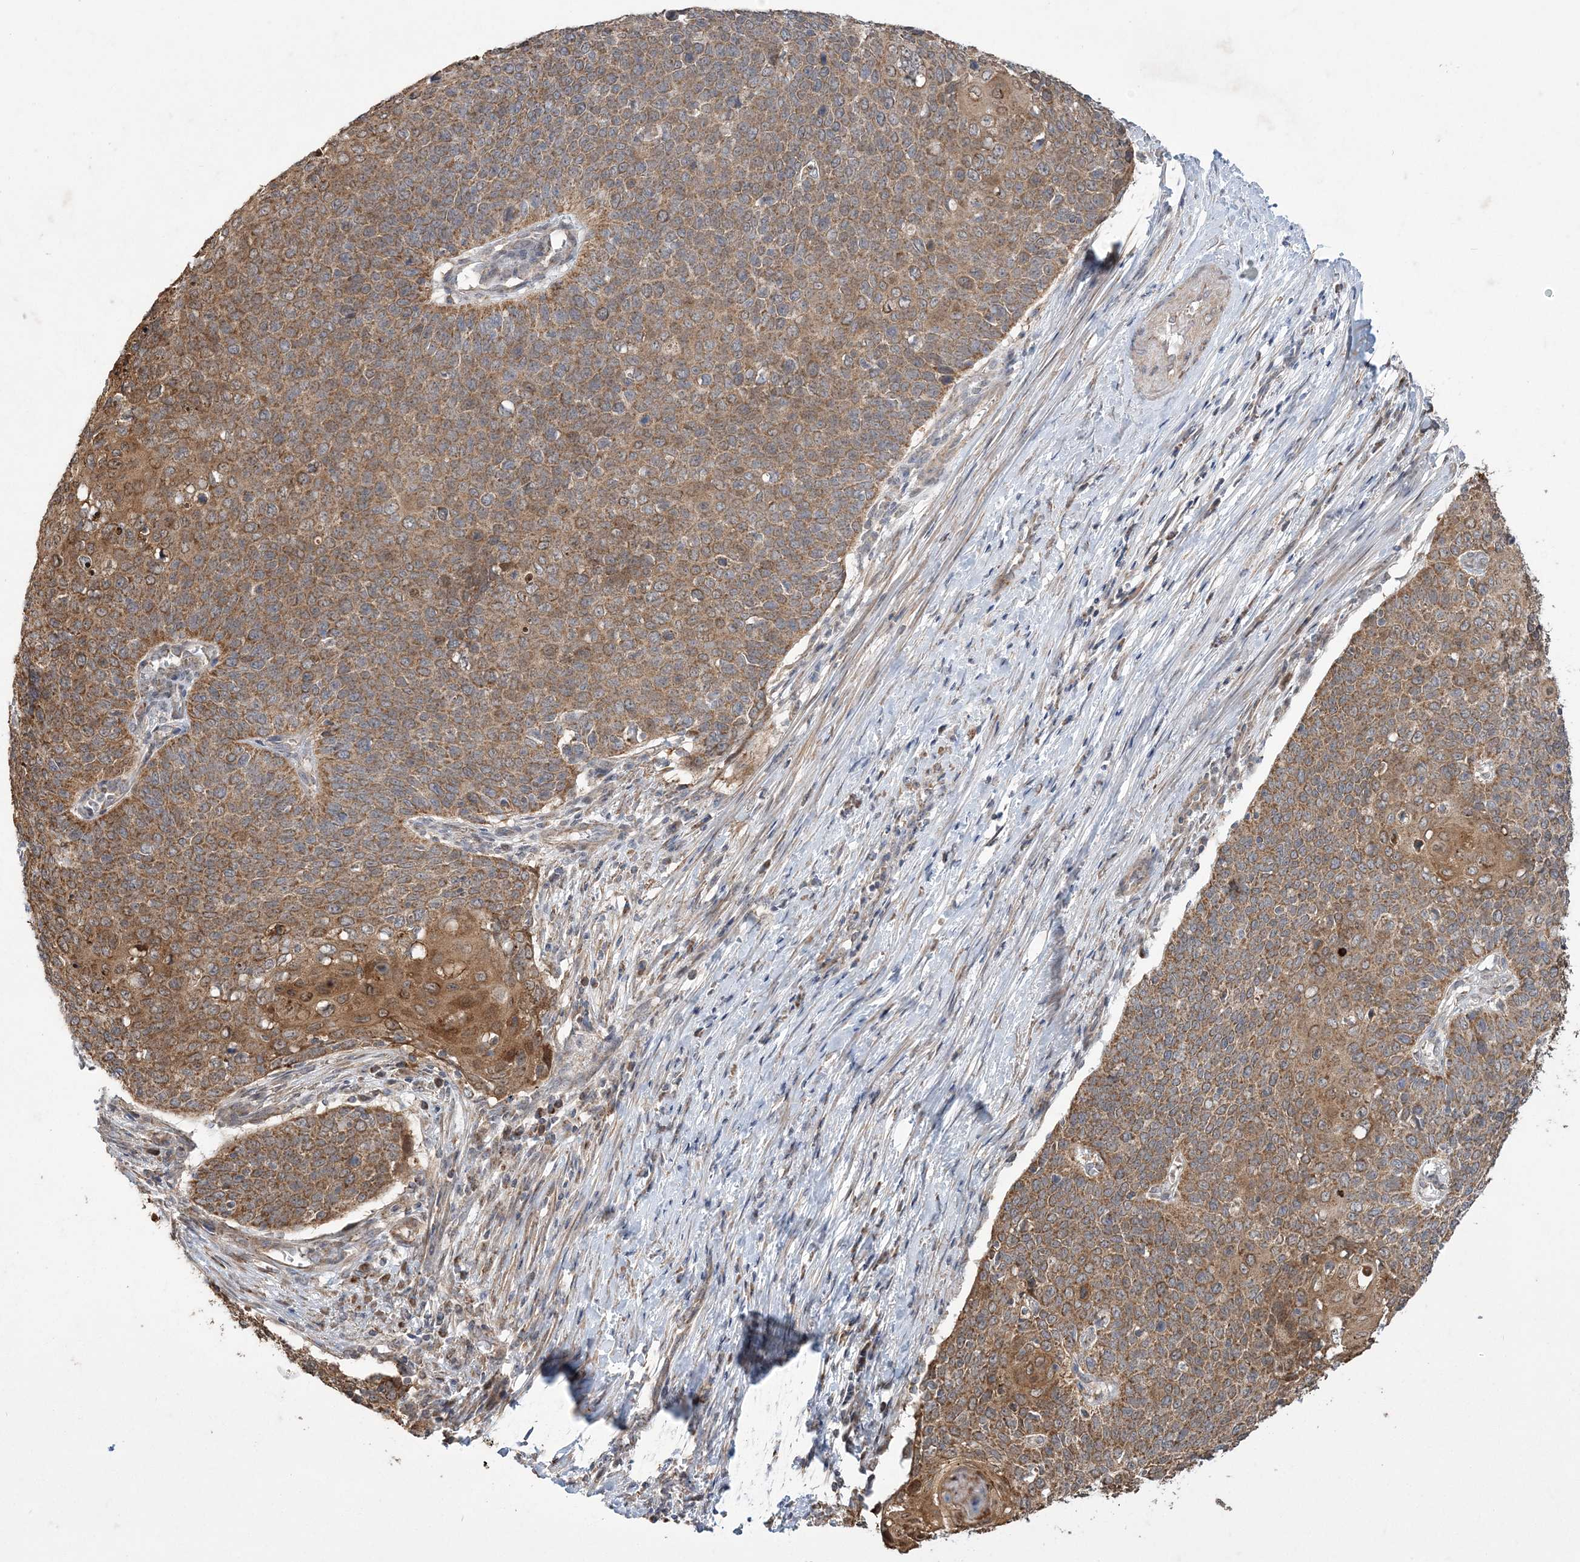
{"staining": {"intensity": "moderate", "quantity": ">75%", "location": "cytoplasmic/membranous"}, "tissue": "cervical cancer", "cell_type": "Tumor cells", "image_type": "cancer", "snomed": [{"axis": "morphology", "description": "Squamous cell carcinoma, NOS"}, {"axis": "topography", "description": "Cervix"}], "caption": "Immunohistochemistry of human cervical squamous cell carcinoma reveals medium levels of moderate cytoplasmic/membranous expression in about >75% of tumor cells. (DAB (3,3'-diaminobenzidine) IHC with brightfield microscopy, high magnification).", "gene": "SLX9", "patient": {"sex": "female", "age": 39}}